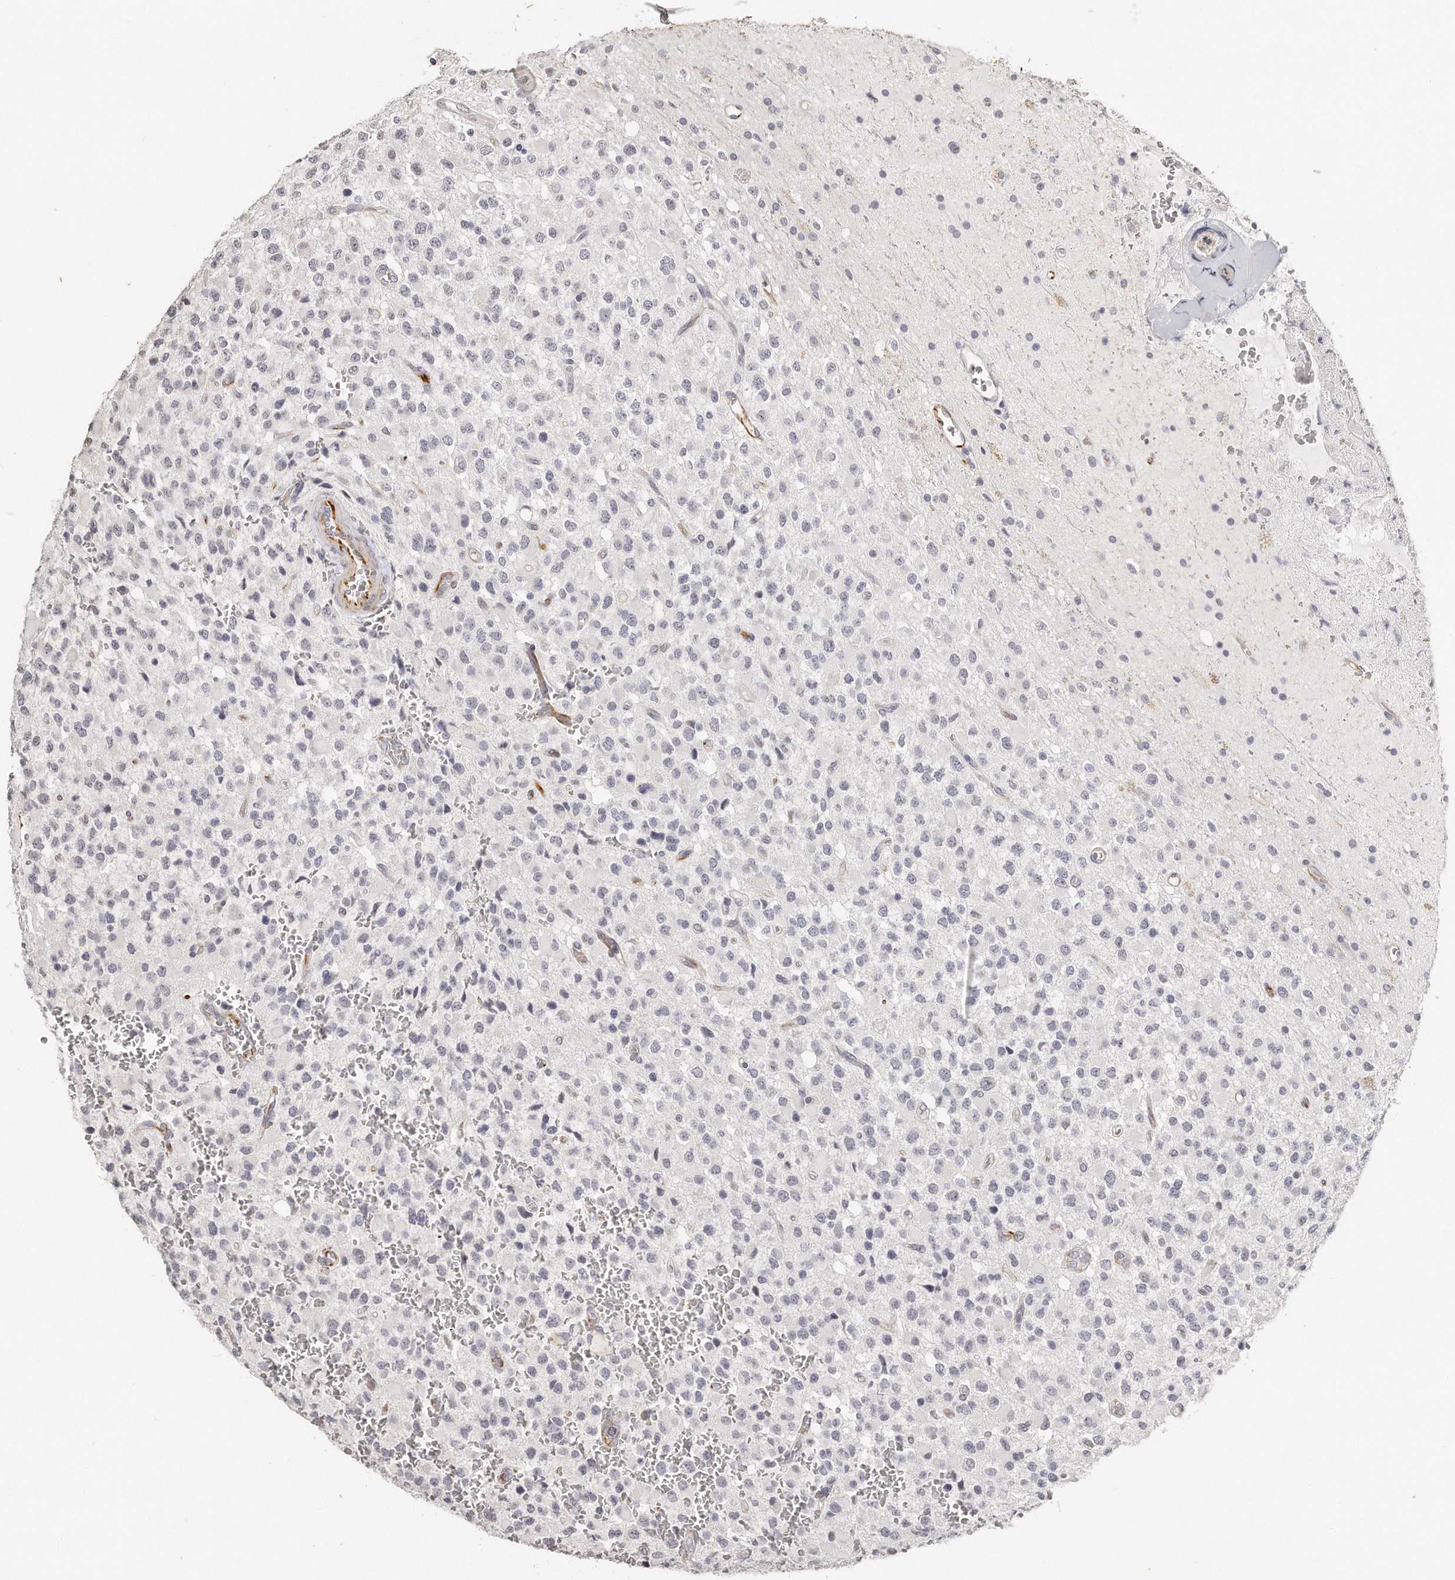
{"staining": {"intensity": "negative", "quantity": "none", "location": "none"}, "tissue": "glioma", "cell_type": "Tumor cells", "image_type": "cancer", "snomed": [{"axis": "morphology", "description": "Glioma, malignant, High grade"}, {"axis": "topography", "description": "Brain"}], "caption": "This is an IHC micrograph of human malignant glioma (high-grade). There is no staining in tumor cells.", "gene": "ZYG11A", "patient": {"sex": "male", "age": 34}}